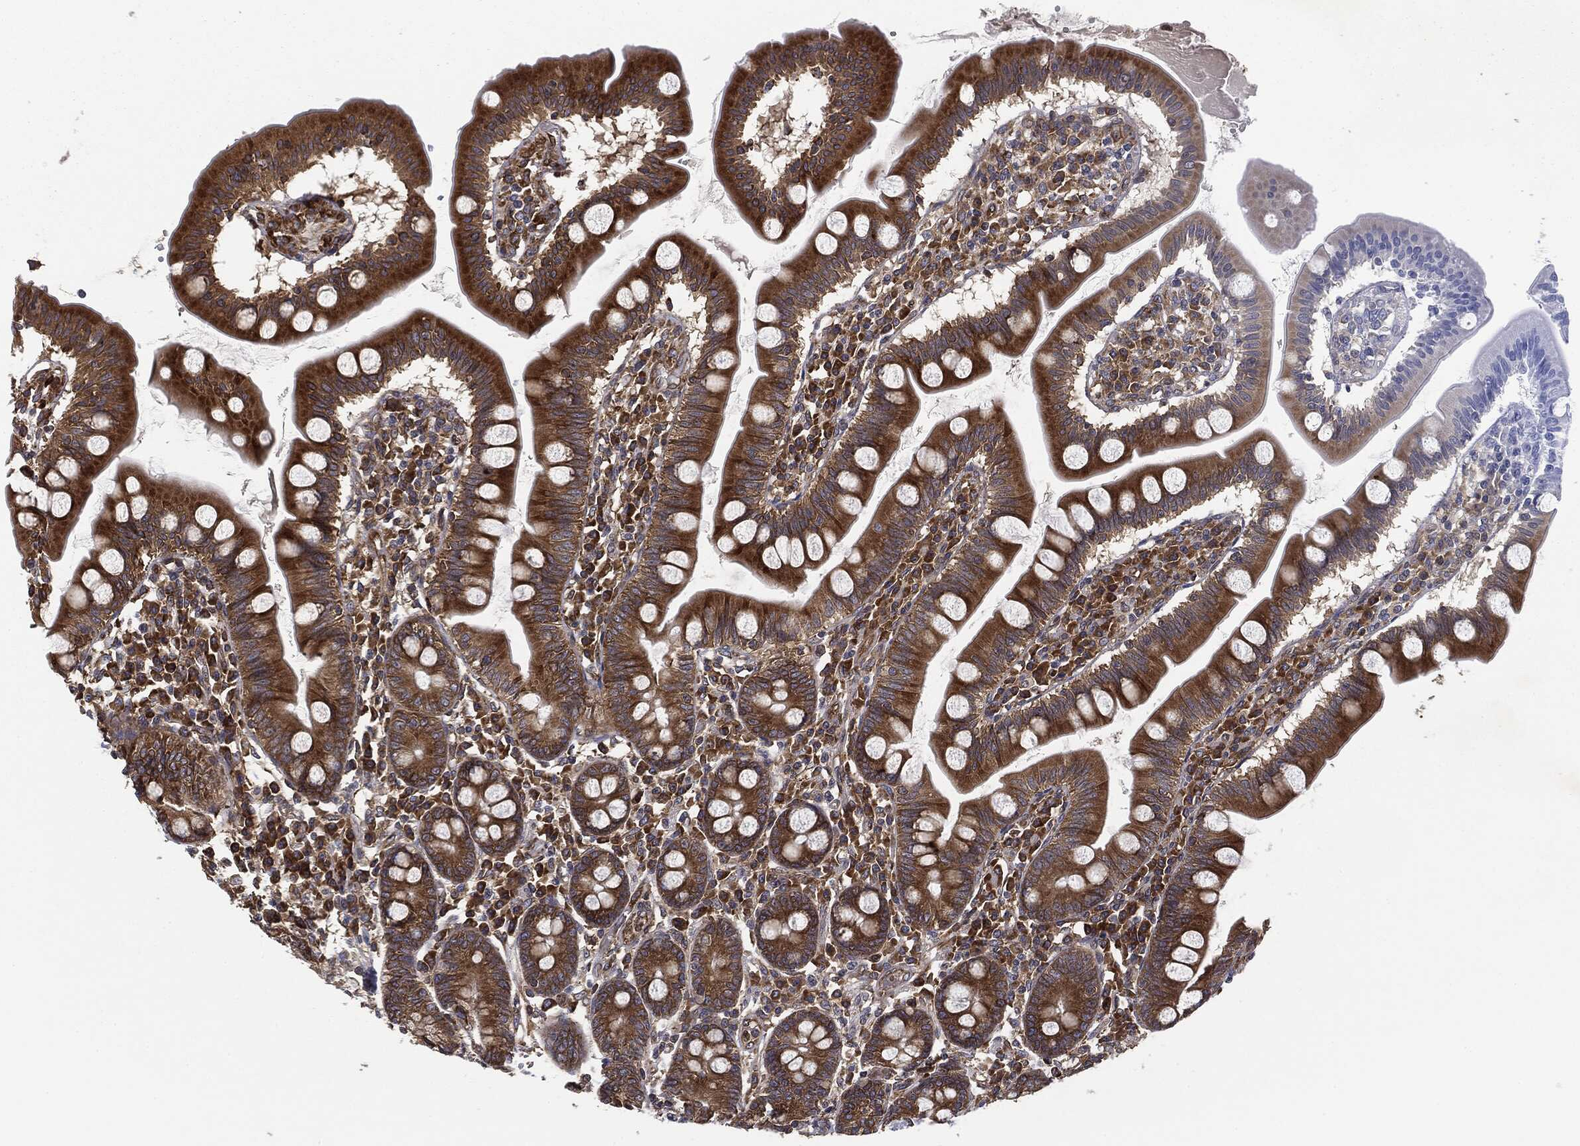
{"staining": {"intensity": "strong", "quantity": ">75%", "location": "cytoplasmic/membranous"}, "tissue": "small intestine", "cell_type": "Glandular cells", "image_type": "normal", "snomed": [{"axis": "morphology", "description": "Normal tissue, NOS"}, {"axis": "topography", "description": "Small intestine"}], "caption": "Protein analysis of benign small intestine exhibits strong cytoplasmic/membranous positivity in about >75% of glandular cells. The staining is performed using DAB brown chromogen to label protein expression. The nuclei are counter-stained blue using hematoxylin.", "gene": "EIF2AK2", "patient": {"sex": "male", "age": 88}}